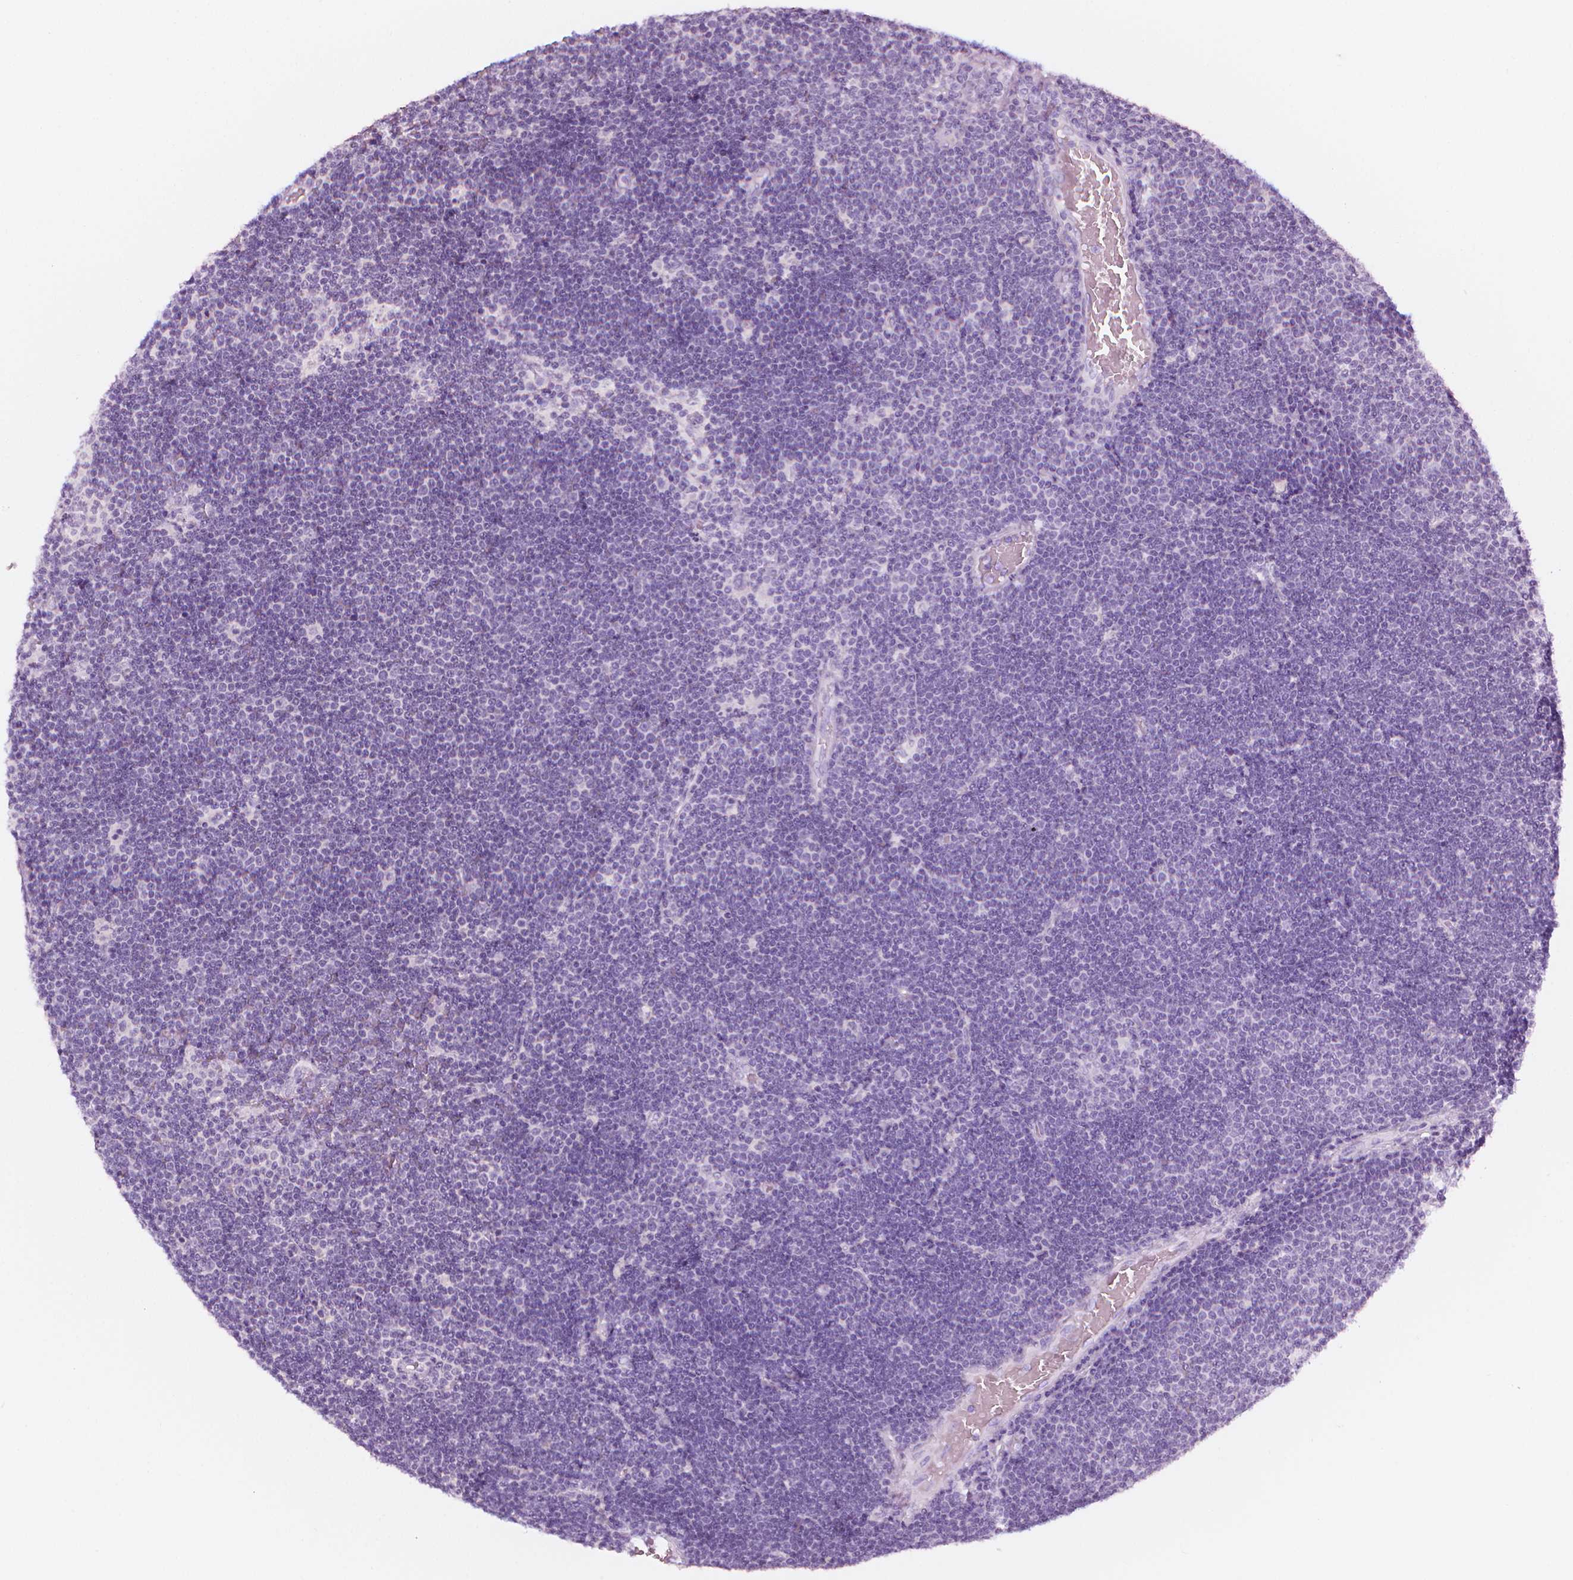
{"staining": {"intensity": "negative", "quantity": "none", "location": "none"}, "tissue": "lymphoma", "cell_type": "Tumor cells", "image_type": "cancer", "snomed": [{"axis": "morphology", "description": "Malignant lymphoma, non-Hodgkin's type, Low grade"}, {"axis": "topography", "description": "Brain"}], "caption": "Immunohistochemical staining of lymphoma demonstrates no significant staining in tumor cells.", "gene": "SHMT1", "patient": {"sex": "female", "age": 66}}